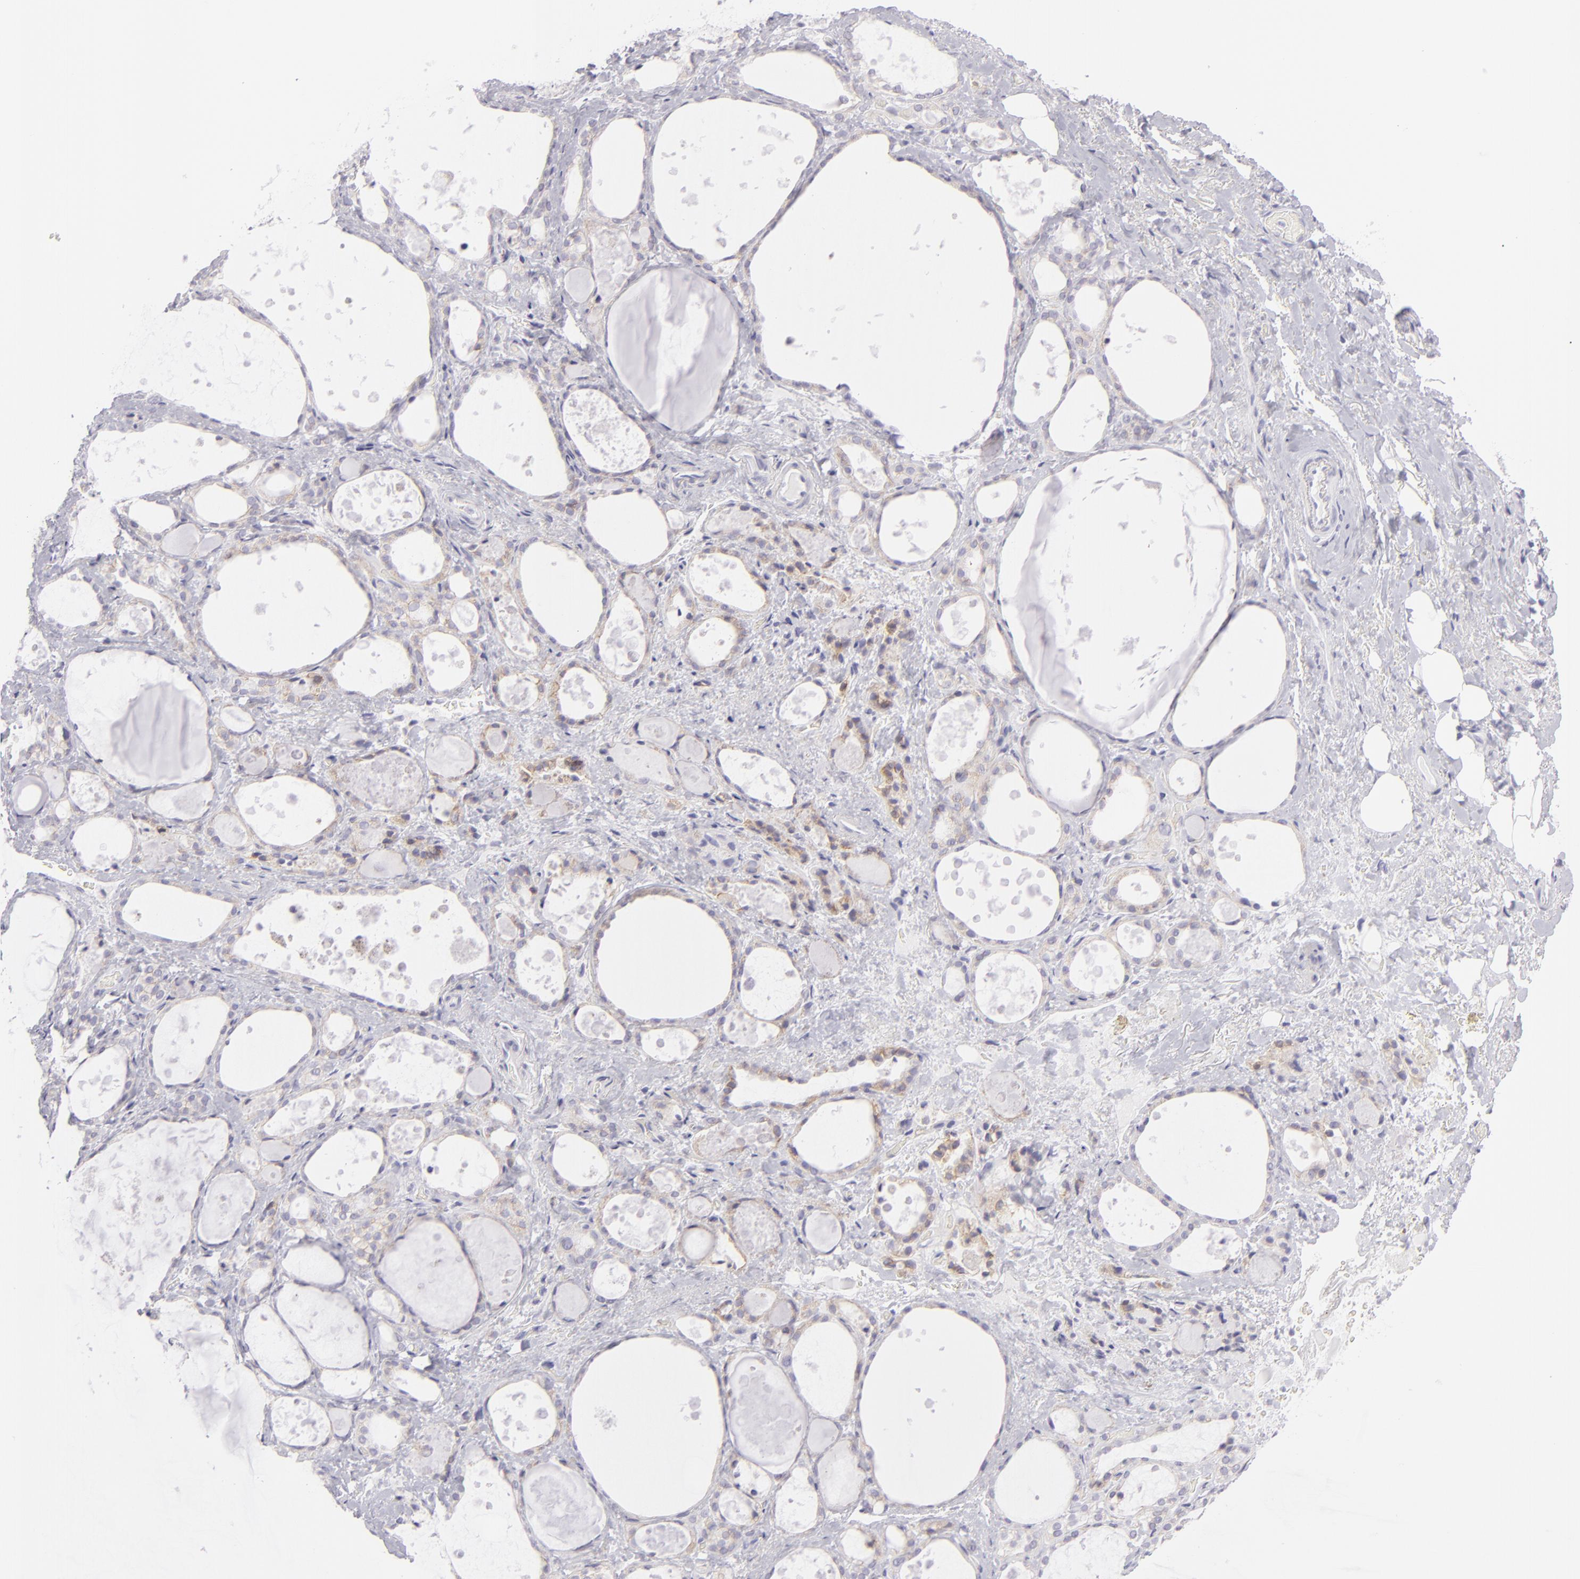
{"staining": {"intensity": "weak", "quantity": "25%-75%", "location": "cytoplasmic/membranous"}, "tissue": "thyroid gland", "cell_type": "Glandular cells", "image_type": "normal", "snomed": [{"axis": "morphology", "description": "Normal tissue, NOS"}, {"axis": "topography", "description": "Thyroid gland"}], "caption": "Protein expression analysis of normal thyroid gland reveals weak cytoplasmic/membranous staining in about 25%-75% of glandular cells. (Brightfield microscopy of DAB IHC at high magnification).", "gene": "DLG4", "patient": {"sex": "female", "age": 75}}